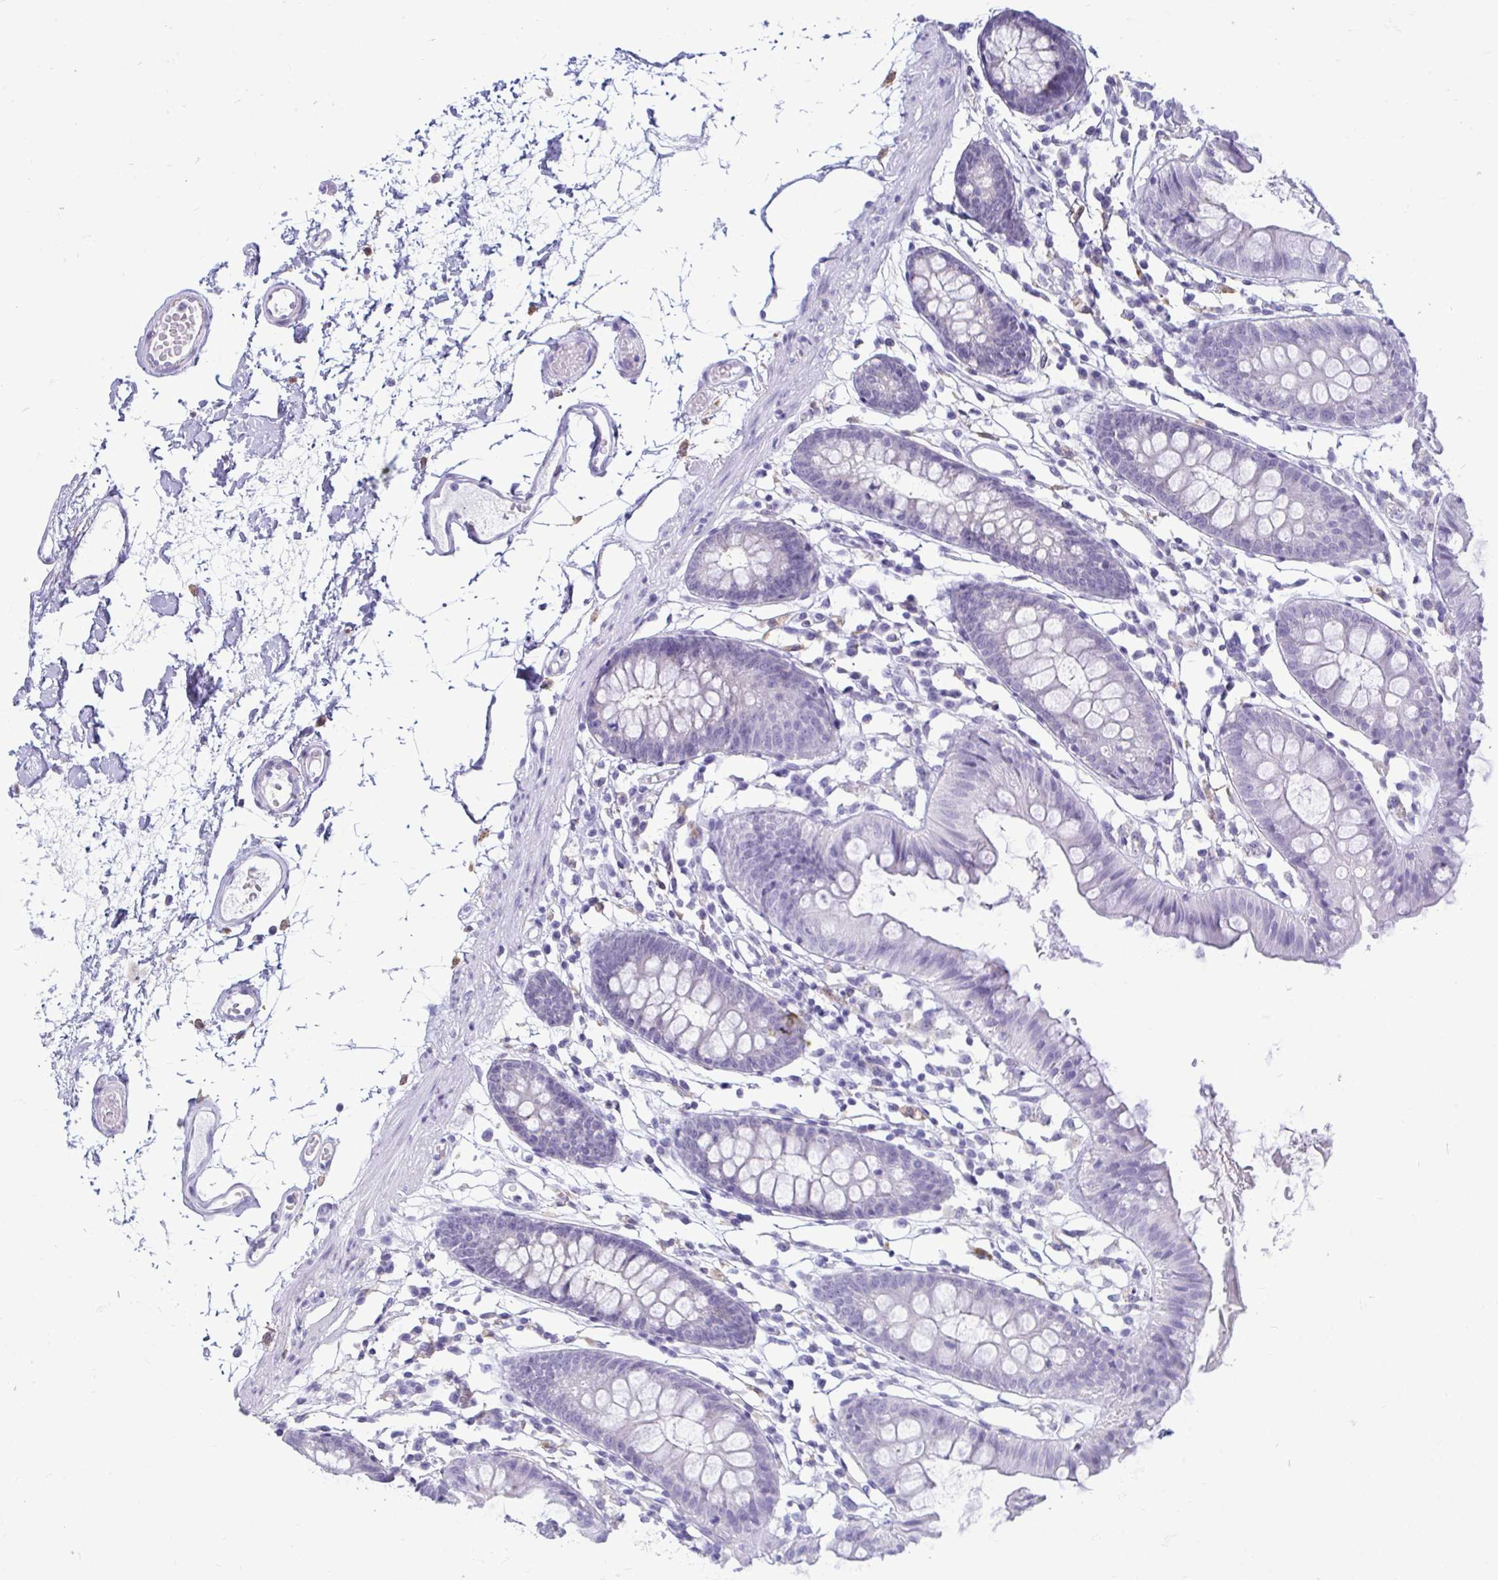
{"staining": {"intensity": "negative", "quantity": "none", "location": "none"}, "tissue": "colon", "cell_type": "Endothelial cells", "image_type": "normal", "snomed": [{"axis": "morphology", "description": "Normal tissue, NOS"}, {"axis": "topography", "description": "Colon"}], "caption": "Colon stained for a protein using immunohistochemistry displays no positivity endothelial cells.", "gene": "ANKRD60", "patient": {"sex": "female", "age": 84}}